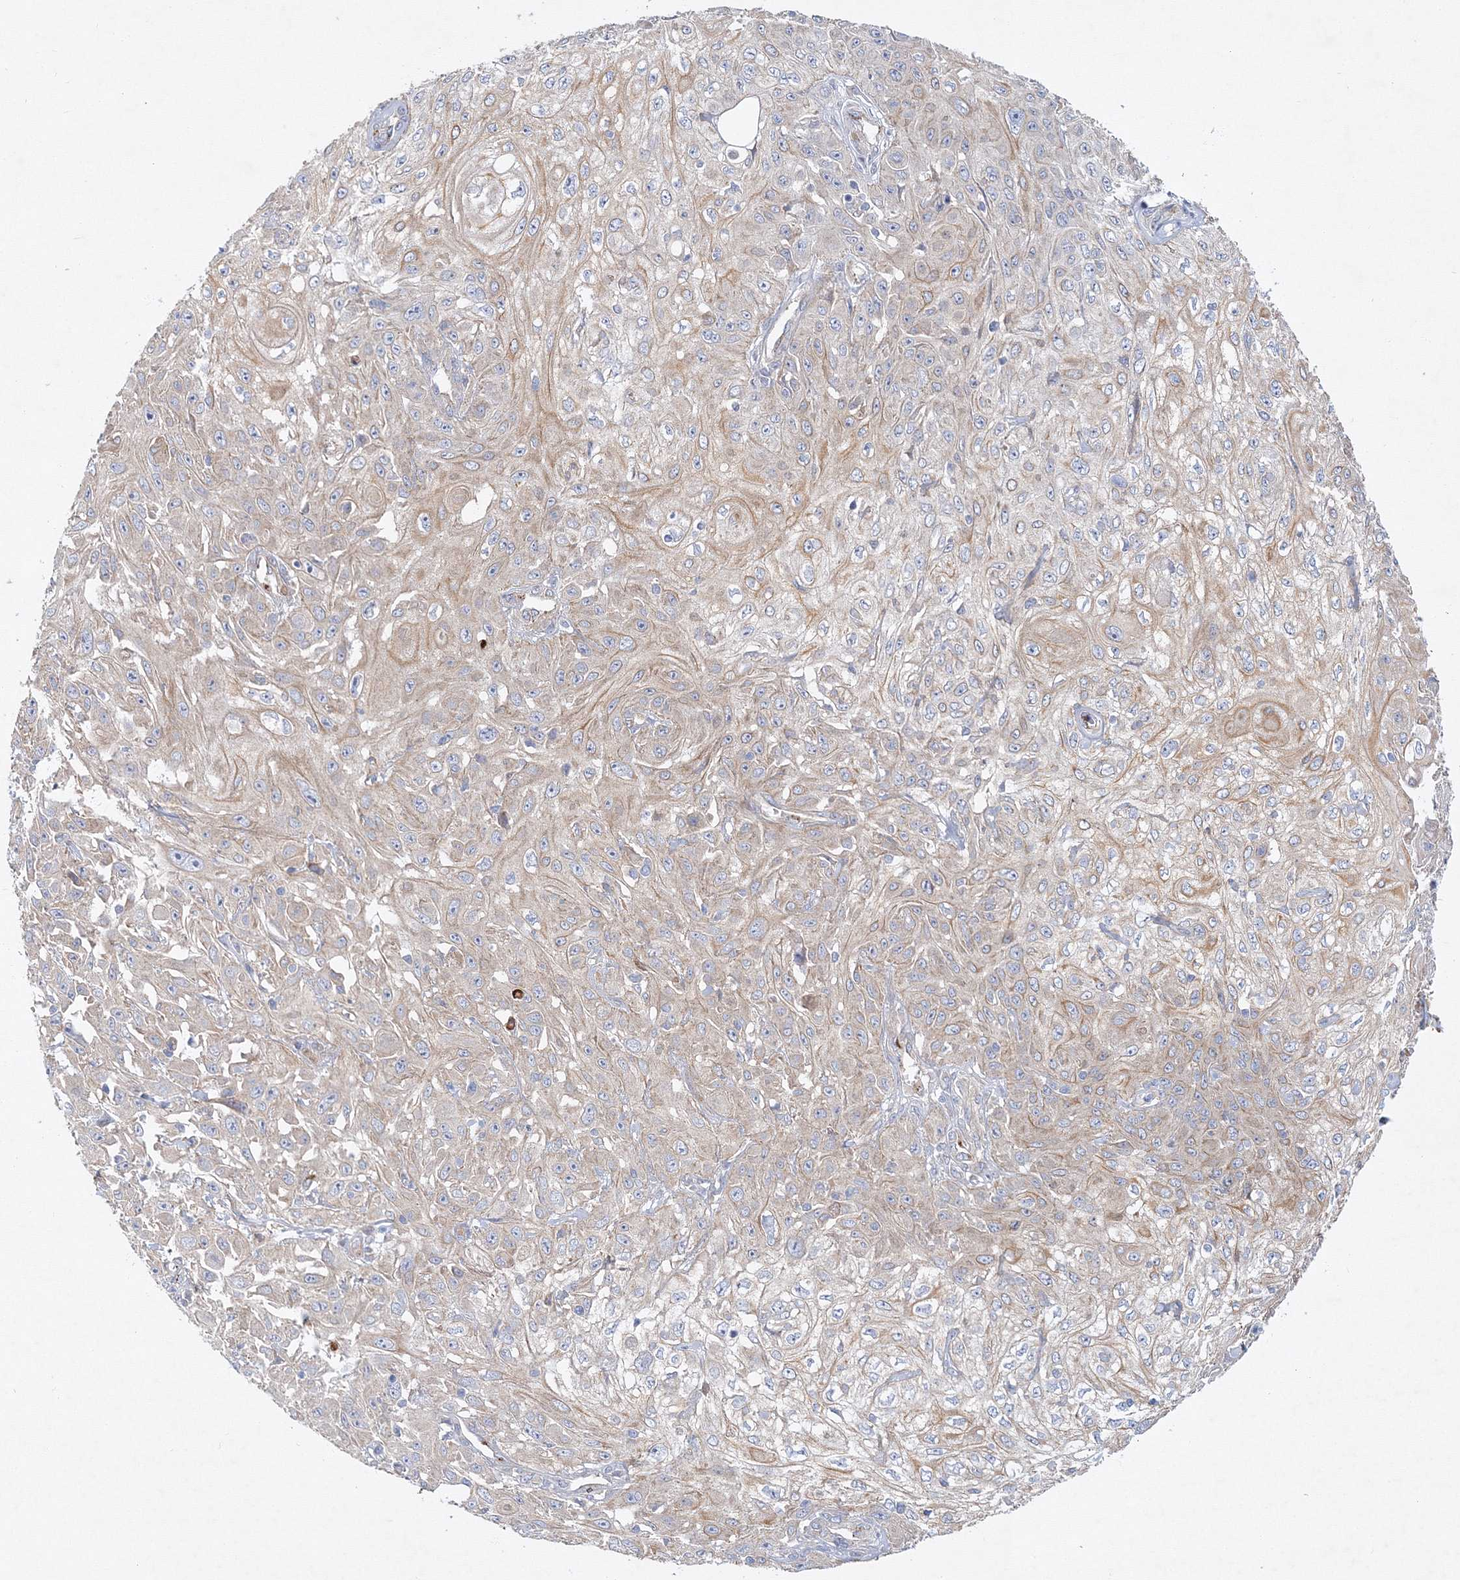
{"staining": {"intensity": "weak", "quantity": "25%-75%", "location": "cytoplasmic/membranous"}, "tissue": "skin cancer", "cell_type": "Tumor cells", "image_type": "cancer", "snomed": [{"axis": "morphology", "description": "Squamous cell carcinoma, NOS"}, {"axis": "morphology", "description": "Squamous cell carcinoma, metastatic, NOS"}, {"axis": "topography", "description": "Skin"}, {"axis": "topography", "description": "Lymph node"}], "caption": "Protein analysis of metastatic squamous cell carcinoma (skin) tissue demonstrates weak cytoplasmic/membranous expression in about 25%-75% of tumor cells.", "gene": "ZFYVE16", "patient": {"sex": "male", "age": 75}}